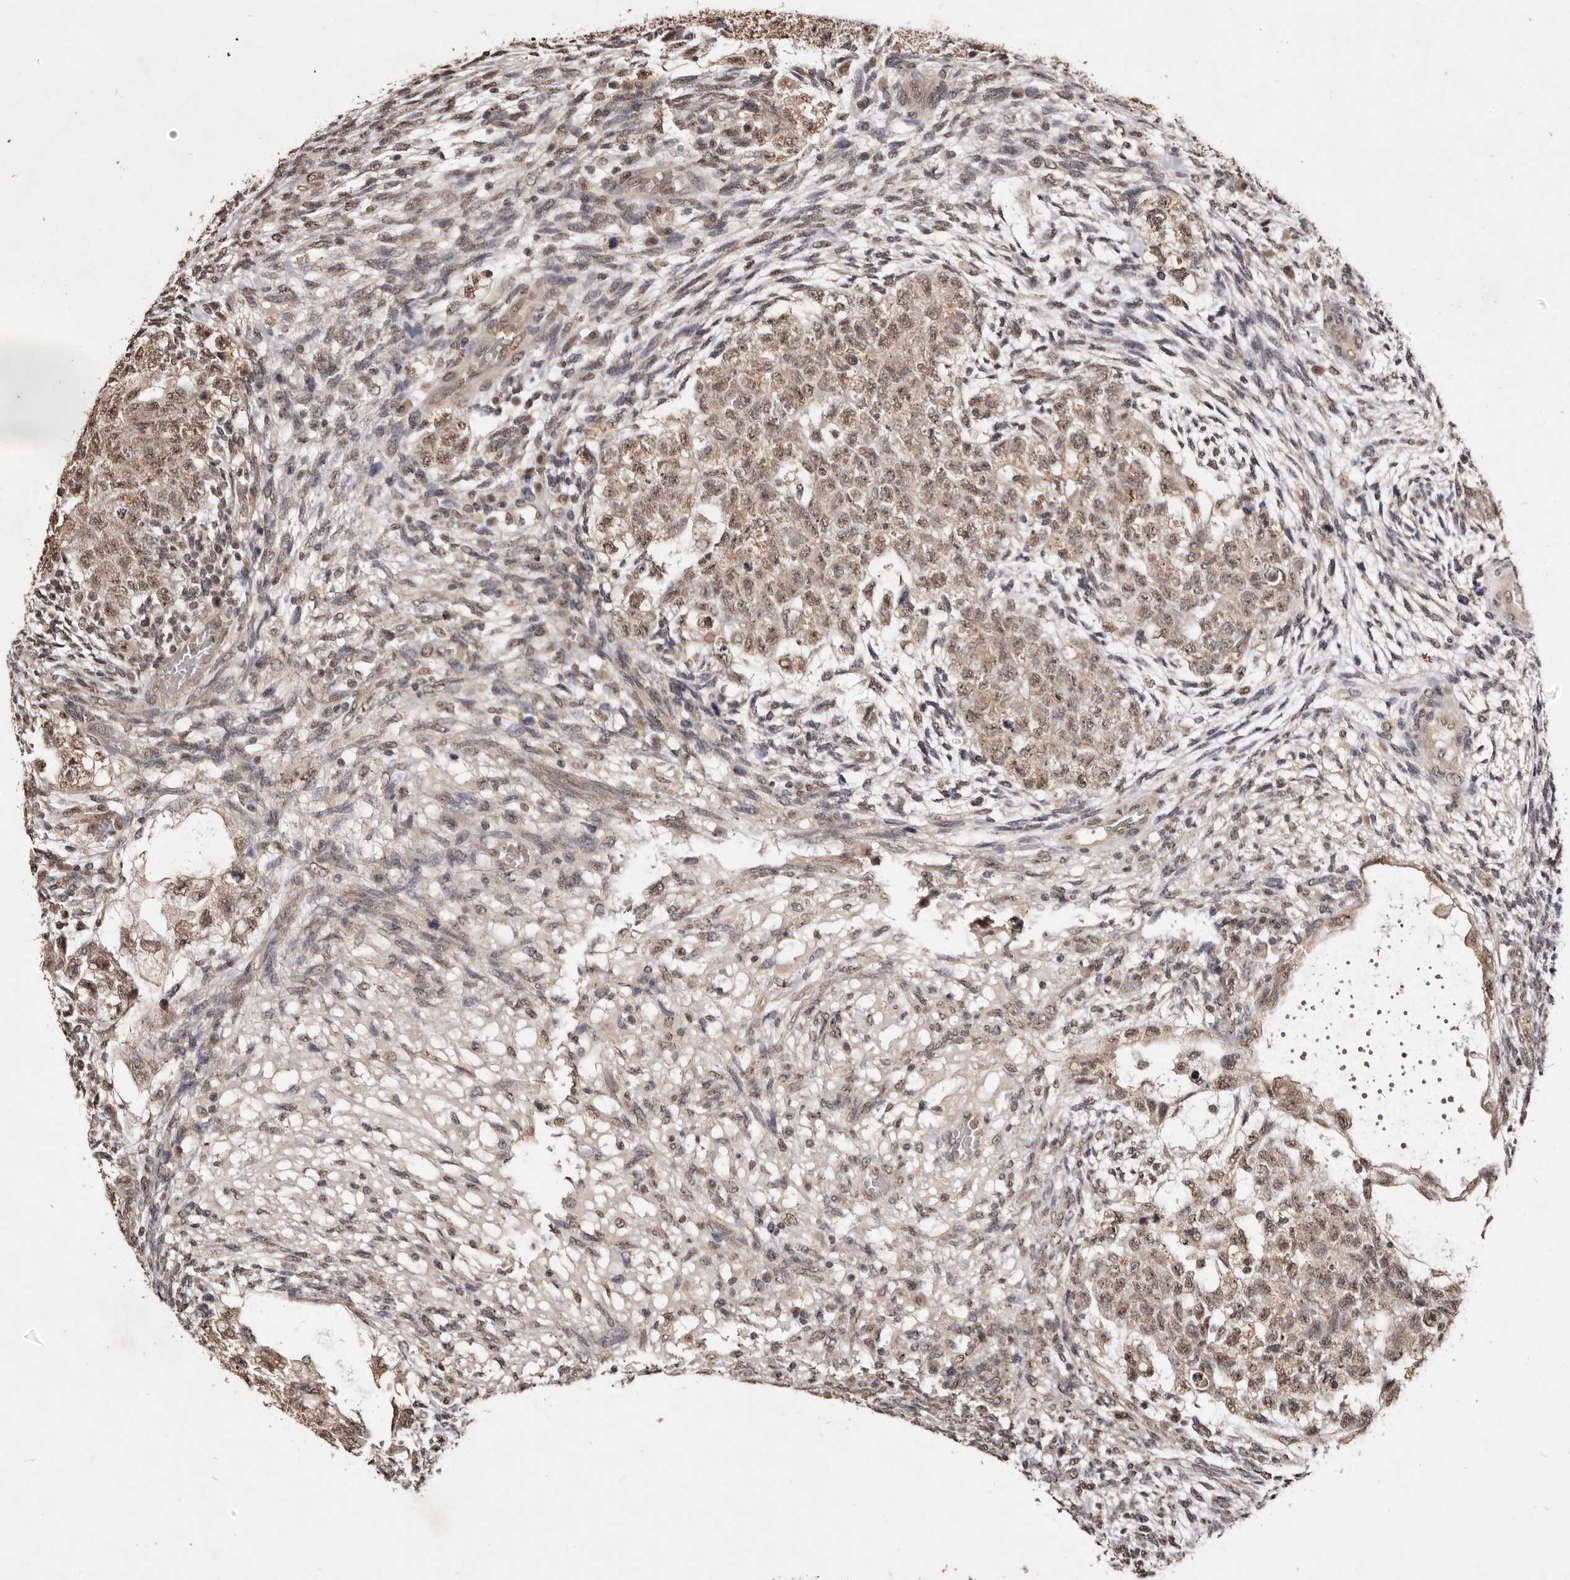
{"staining": {"intensity": "moderate", "quantity": ">75%", "location": "cytoplasmic/membranous,nuclear"}, "tissue": "testis cancer", "cell_type": "Tumor cells", "image_type": "cancer", "snomed": [{"axis": "morphology", "description": "Normal tissue, NOS"}, {"axis": "morphology", "description": "Carcinoma, Embryonal, NOS"}, {"axis": "topography", "description": "Testis"}], "caption": "The histopathology image displays staining of testis embryonal carcinoma, revealing moderate cytoplasmic/membranous and nuclear protein staining (brown color) within tumor cells.", "gene": "NOTCH1", "patient": {"sex": "male", "age": 36}}